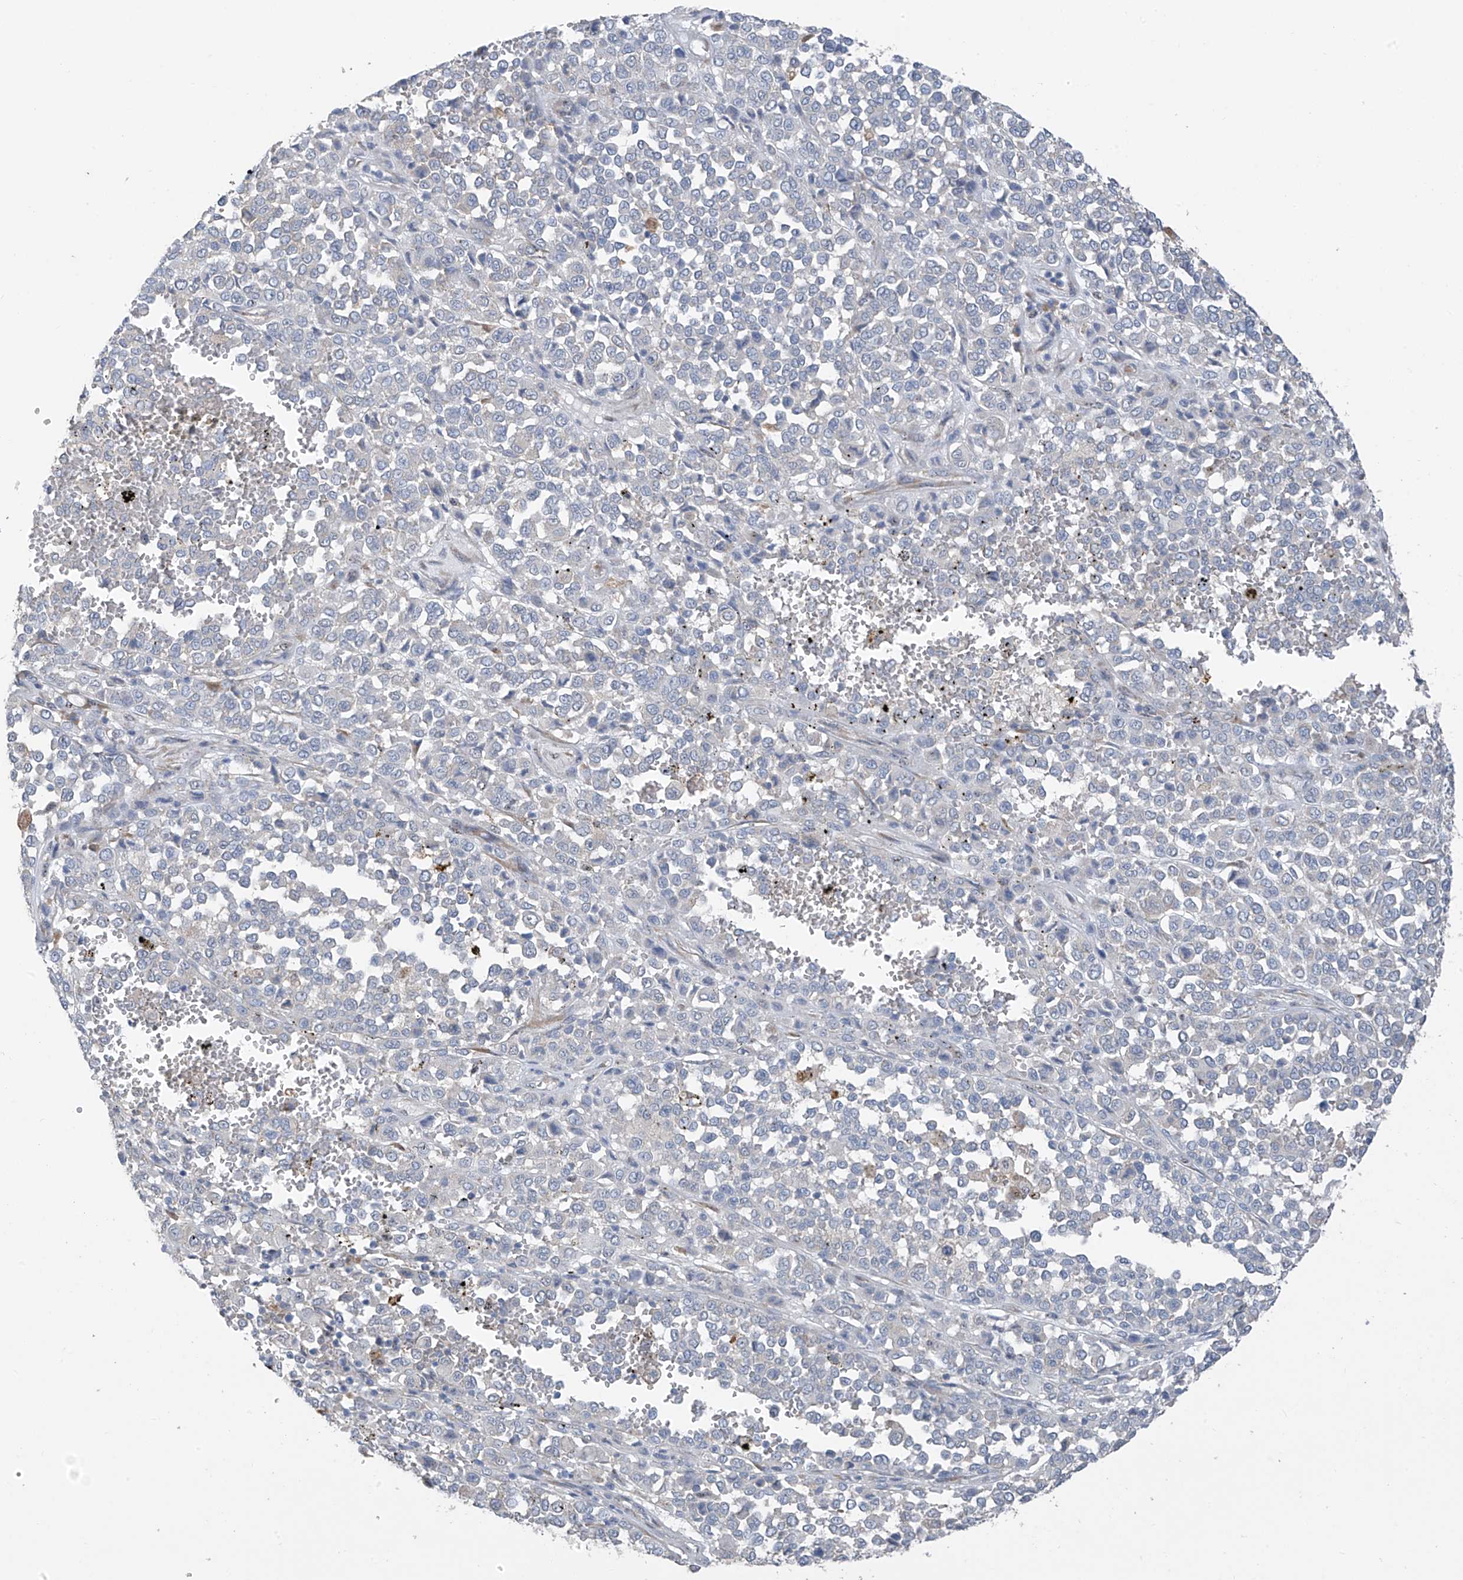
{"staining": {"intensity": "negative", "quantity": "none", "location": "none"}, "tissue": "melanoma", "cell_type": "Tumor cells", "image_type": "cancer", "snomed": [{"axis": "morphology", "description": "Malignant melanoma, Metastatic site"}, {"axis": "topography", "description": "Pancreas"}], "caption": "DAB immunohistochemical staining of melanoma reveals no significant expression in tumor cells.", "gene": "RPL4", "patient": {"sex": "female", "age": 30}}